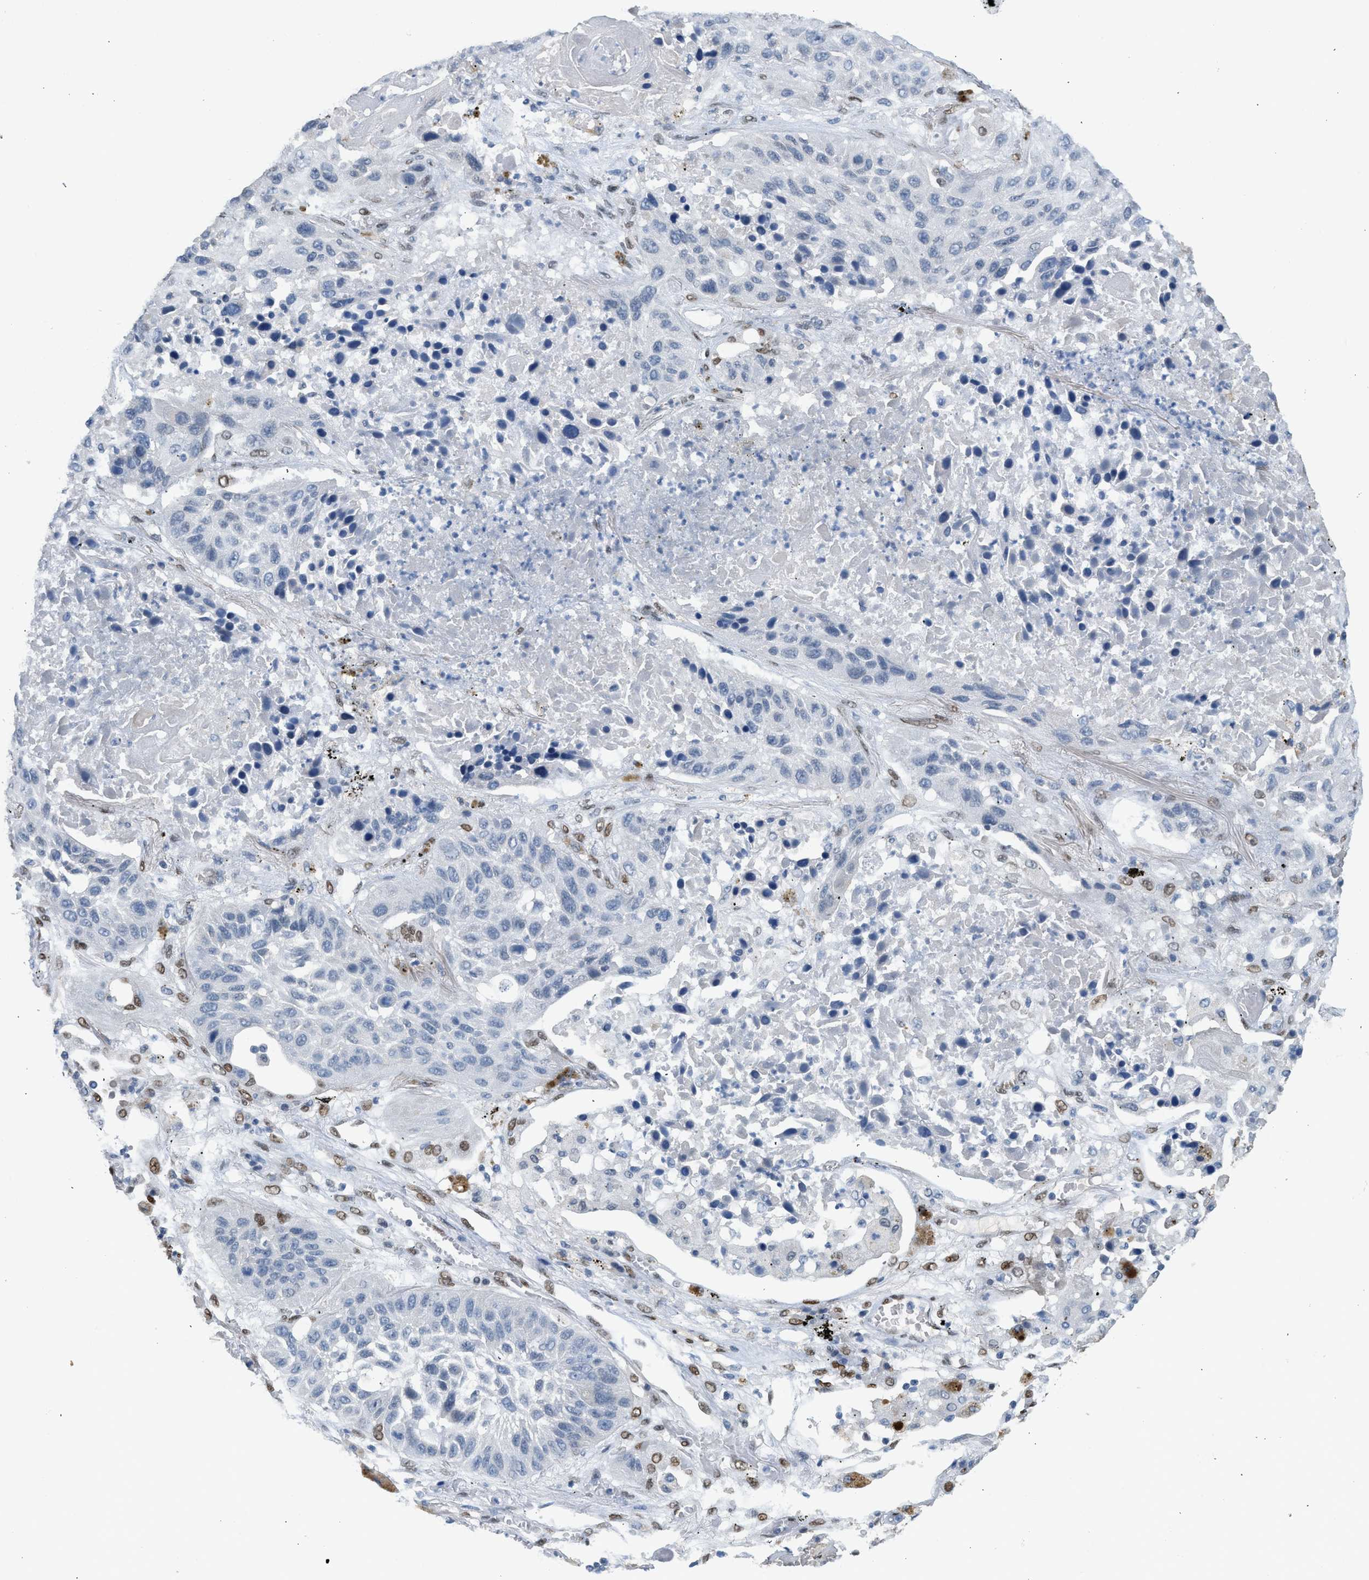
{"staining": {"intensity": "negative", "quantity": "none", "location": "none"}, "tissue": "lung cancer", "cell_type": "Tumor cells", "image_type": "cancer", "snomed": [{"axis": "morphology", "description": "Squamous cell carcinoma, NOS"}, {"axis": "topography", "description": "Lung"}], "caption": "An IHC photomicrograph of squamous cell carcinoma (lung) is shown. There is no staining in tumor cells of squamous cell carcinoma (lung). The staining is performed using DAB (3,3'-diaminobenzidine) brown chromogen with nuclei counter-stained in using hematoxylin.", "gene": "ZBTB20", "patient": {"sex": "male", "age": 57}}